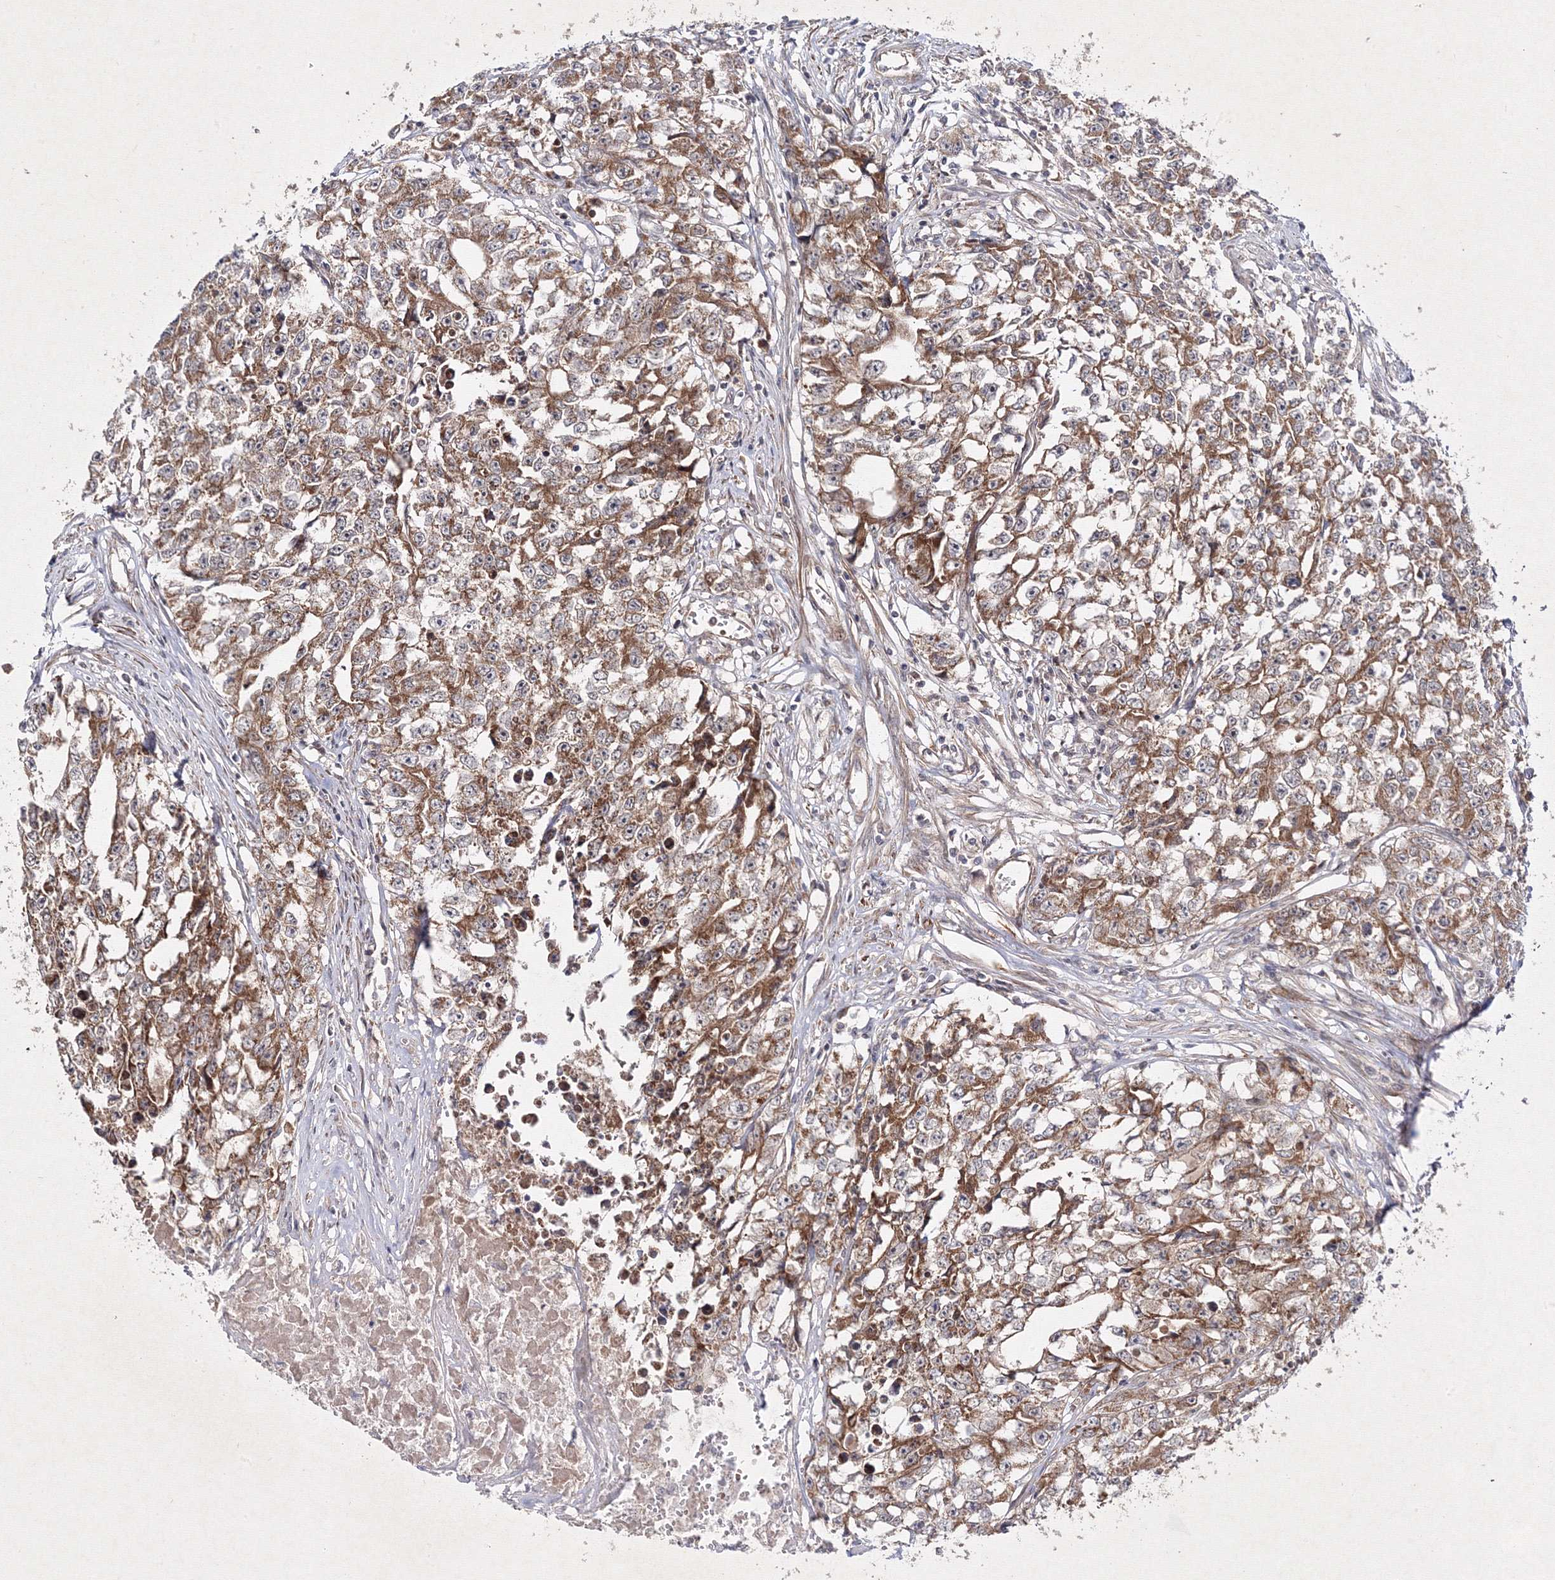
{"staining": {"intensity": "moderate", "quantity": ">75%", "location": "cytoplasmic/membranous"}, "tissue": "testis cancer", "cell_type": "Tumor cells", "image_type": "cancer", "snomed": [{"axis": "morphology", "description": "Seminoma, NOS"}, {"axis": "morphology", "description": "Carcinoma, Embryonal, NOS"}, {"axis": "topography", "description": "Testis"}], "caption": "Testis seminoma stained for a protein reveals moderate cytoplasmic/membranous positivity in tumor cells.", "gene": "GFM1", "patient": {"sex": "male", "age": 43}}